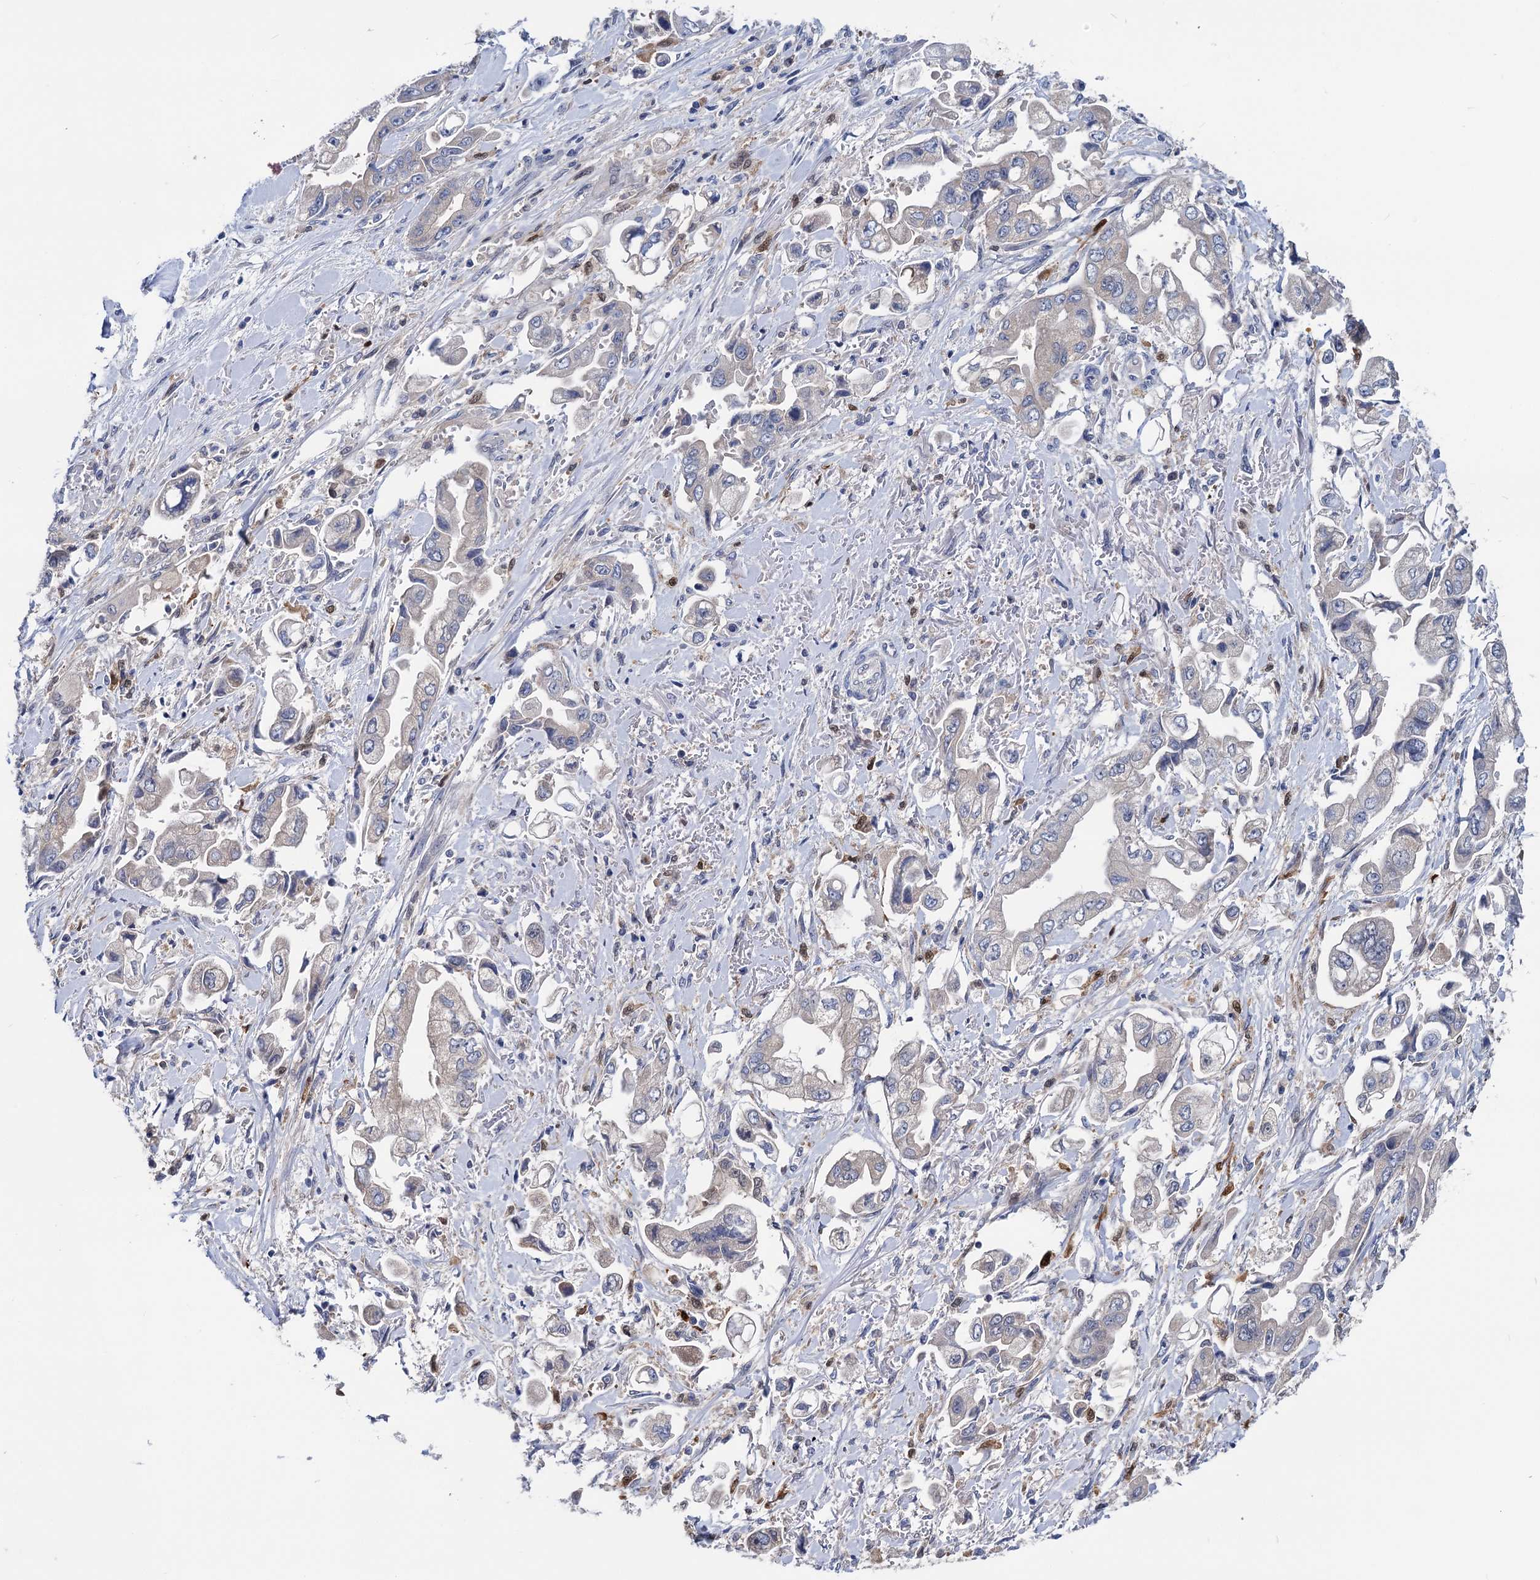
{"staining": {"intensity": "weak", "quantity": "<25%", "location": "cytoplasmic/membranous"}, "tissue": "stomach cancer", "cell_type": "Tumor cells", "image_type": "cancer", "snomed": [{"axis": "morphology", "description": "Adenocarcinoma, NOS"}, {"axis": "topography", "description": "Stomach"}], "caption": "Tumor cells are negative for brown protein staining in stomach cancer. (DAB immunohistochemistry (IHC) visualized using brightfield microscopy, high magnification).", "gene": "ZNRD2", "patient": {"sex": "male", "age": 62}}